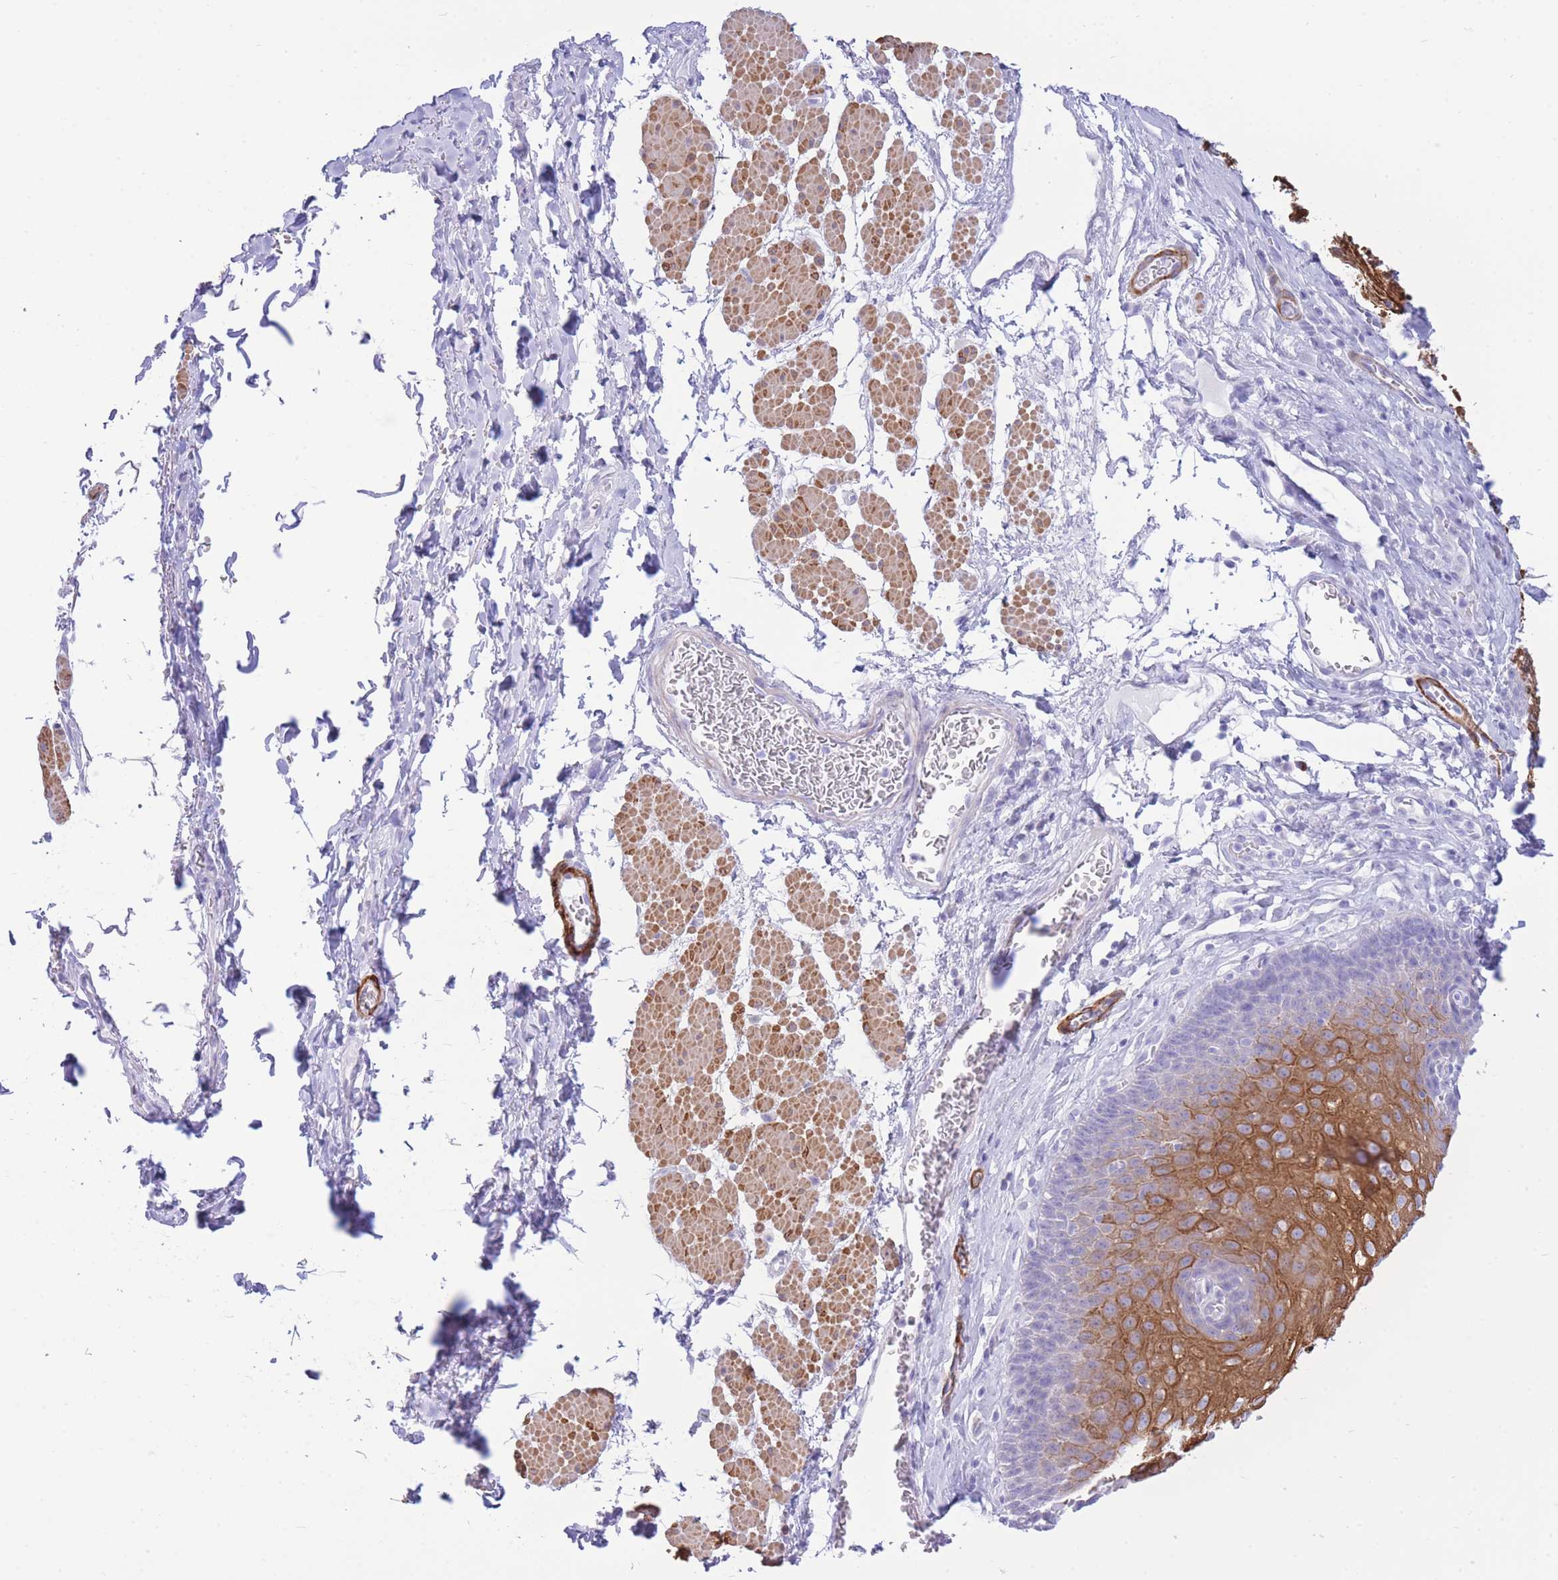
{"staining": {"intensity": "strong", "quantity": "<25%", "location": "cytoplasmic/membranous"}, "tissue": "esophagus", "cell_type": "Squamous epithelial cells", "image_type": "normal", "snomed": [{"axis": "morphology", "description": "Normal tissue, NOS"}, {"axis": "topography", "description": "Esophagus"}], "caption": "Esophagus stained with immunohistochemistry reveals strong cytoplasmic/membranous expression in about <25% of squamous epithelial cells.", "gene": "VWA8", "patient": {"sex": "female", "age": 66}}